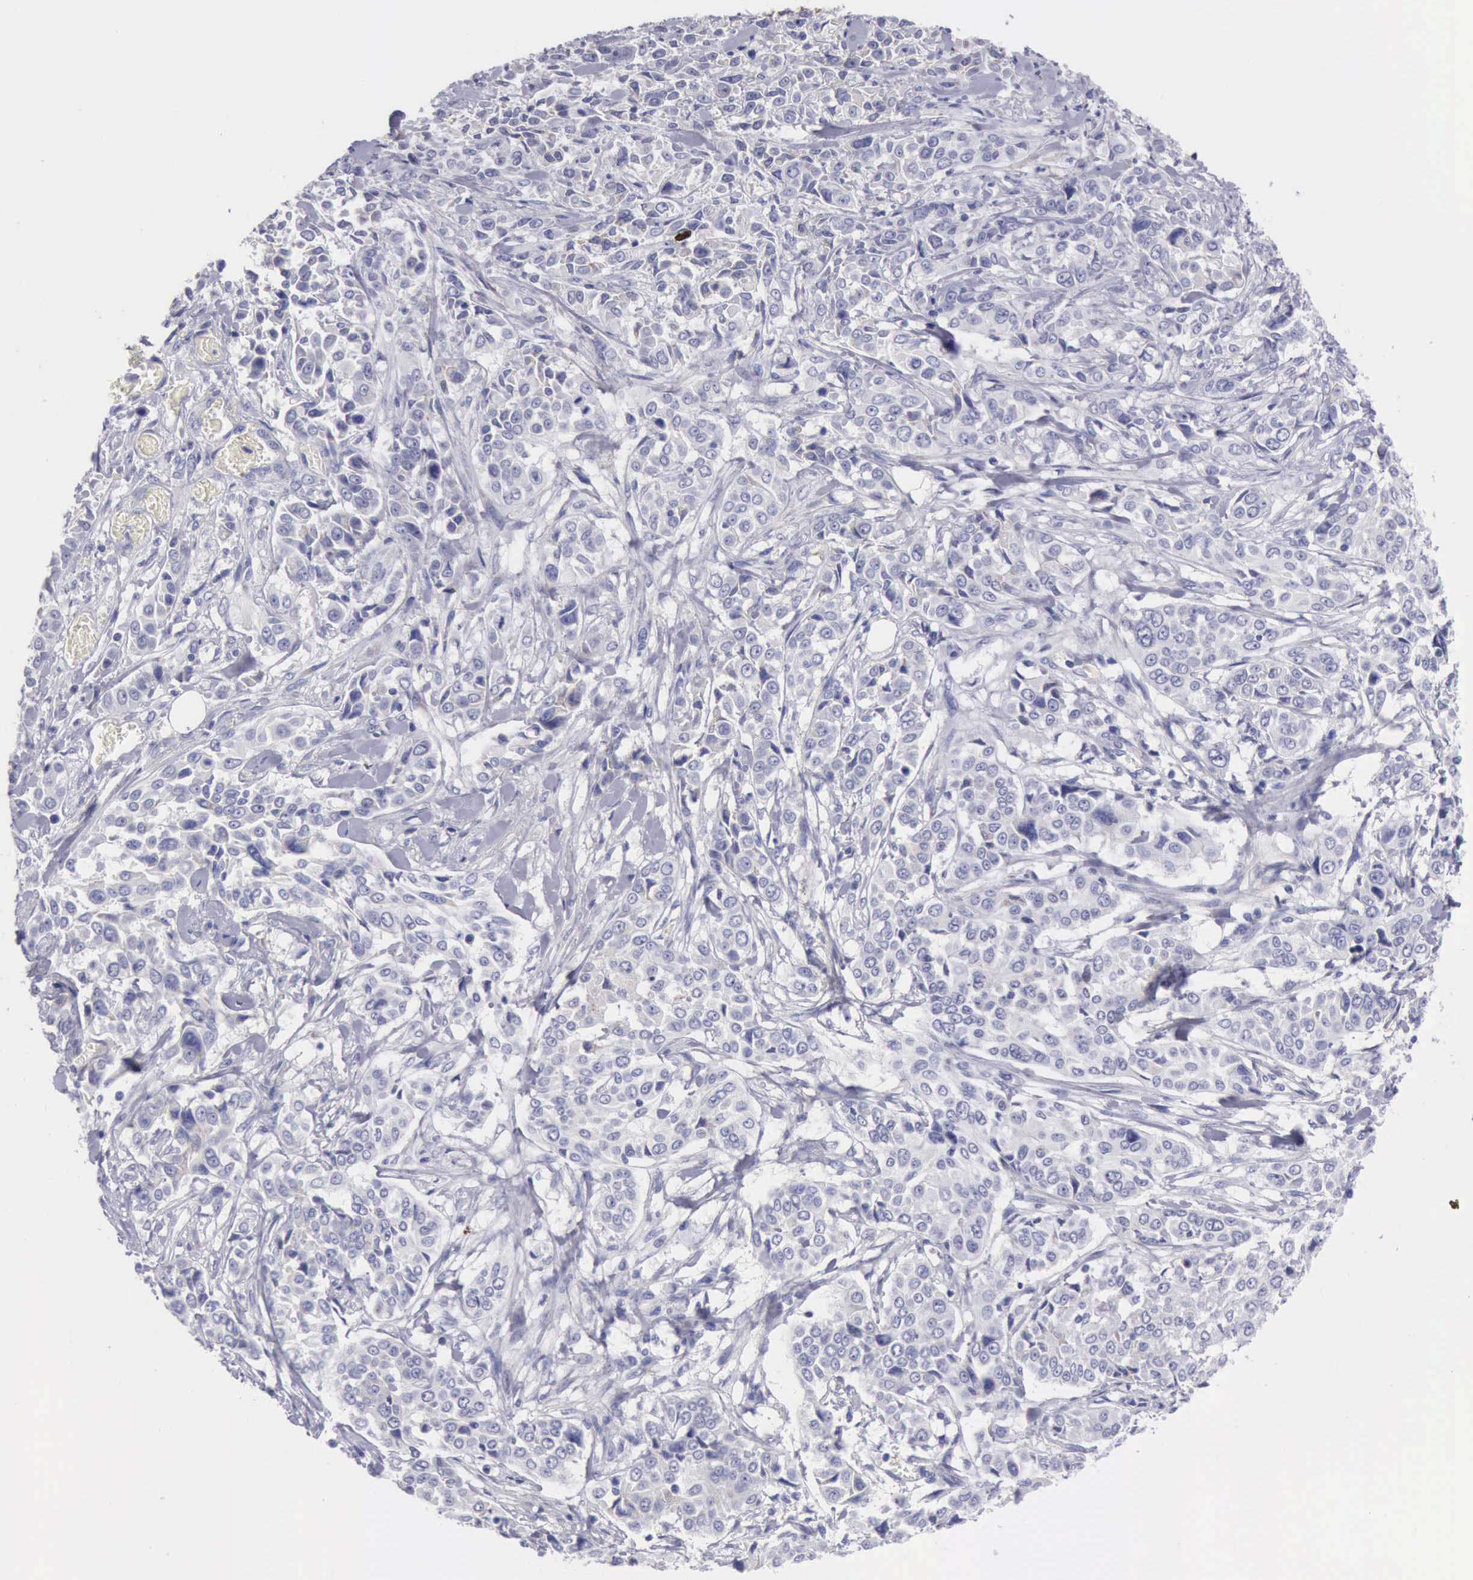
{"staining": {"intensity": "negative", "quantity": "none", "location": "none"}, "tissue": "pancreatic cancer", "cell_type": "Tumor cells", "image_type": "cancer", "snomed": [{"axis": "morphology", "description": "Adenocarcinoma, NOS"}, {"axis": "topography", "description": "Pancreas"}], "caption": "Immunohistochemical staining of pancreatic cancer (adenocarcinoma) displays no significant positivity in tumor cells.", "gene": "AOC3", "patient": {"sex": "female", "age": 52}}